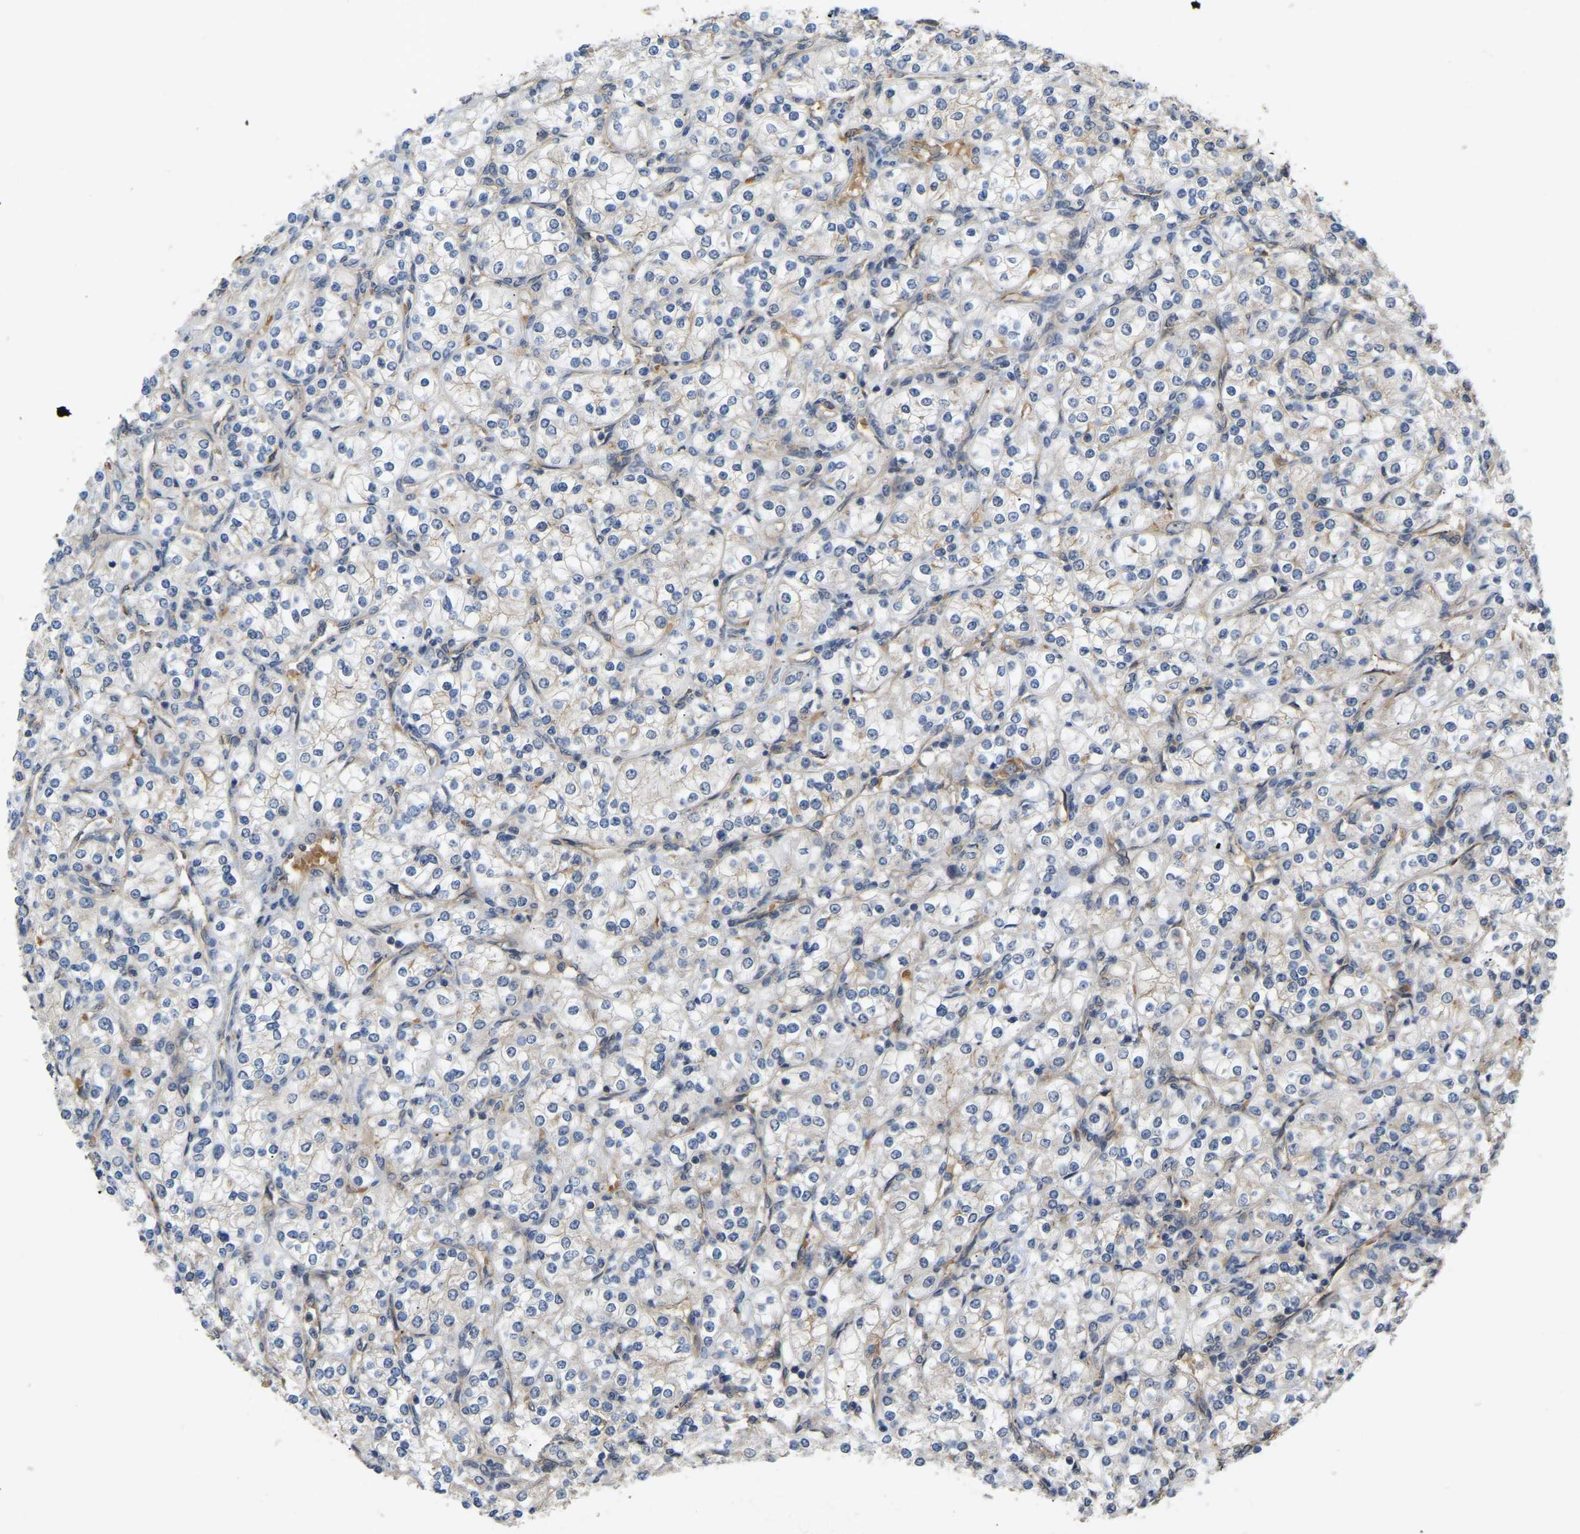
{"staining": {"intensity": "negative", "quantity": "none", "location": "none"}, "tissue": "renal cancer", "cell_type": "Tumor cells", "image_type": "cancer", "snomed": [{"axis": "morphology", "description": "Adenocarcinoma, NOS"}, {"axis": "topography", "description": "Kidney"}], "caption": "This is an IHC micrograph of human renal cancer. There is no positivity in tumor cells.", "gene": "LIMK2", "patient": {"sex": "male", "age": 77}}